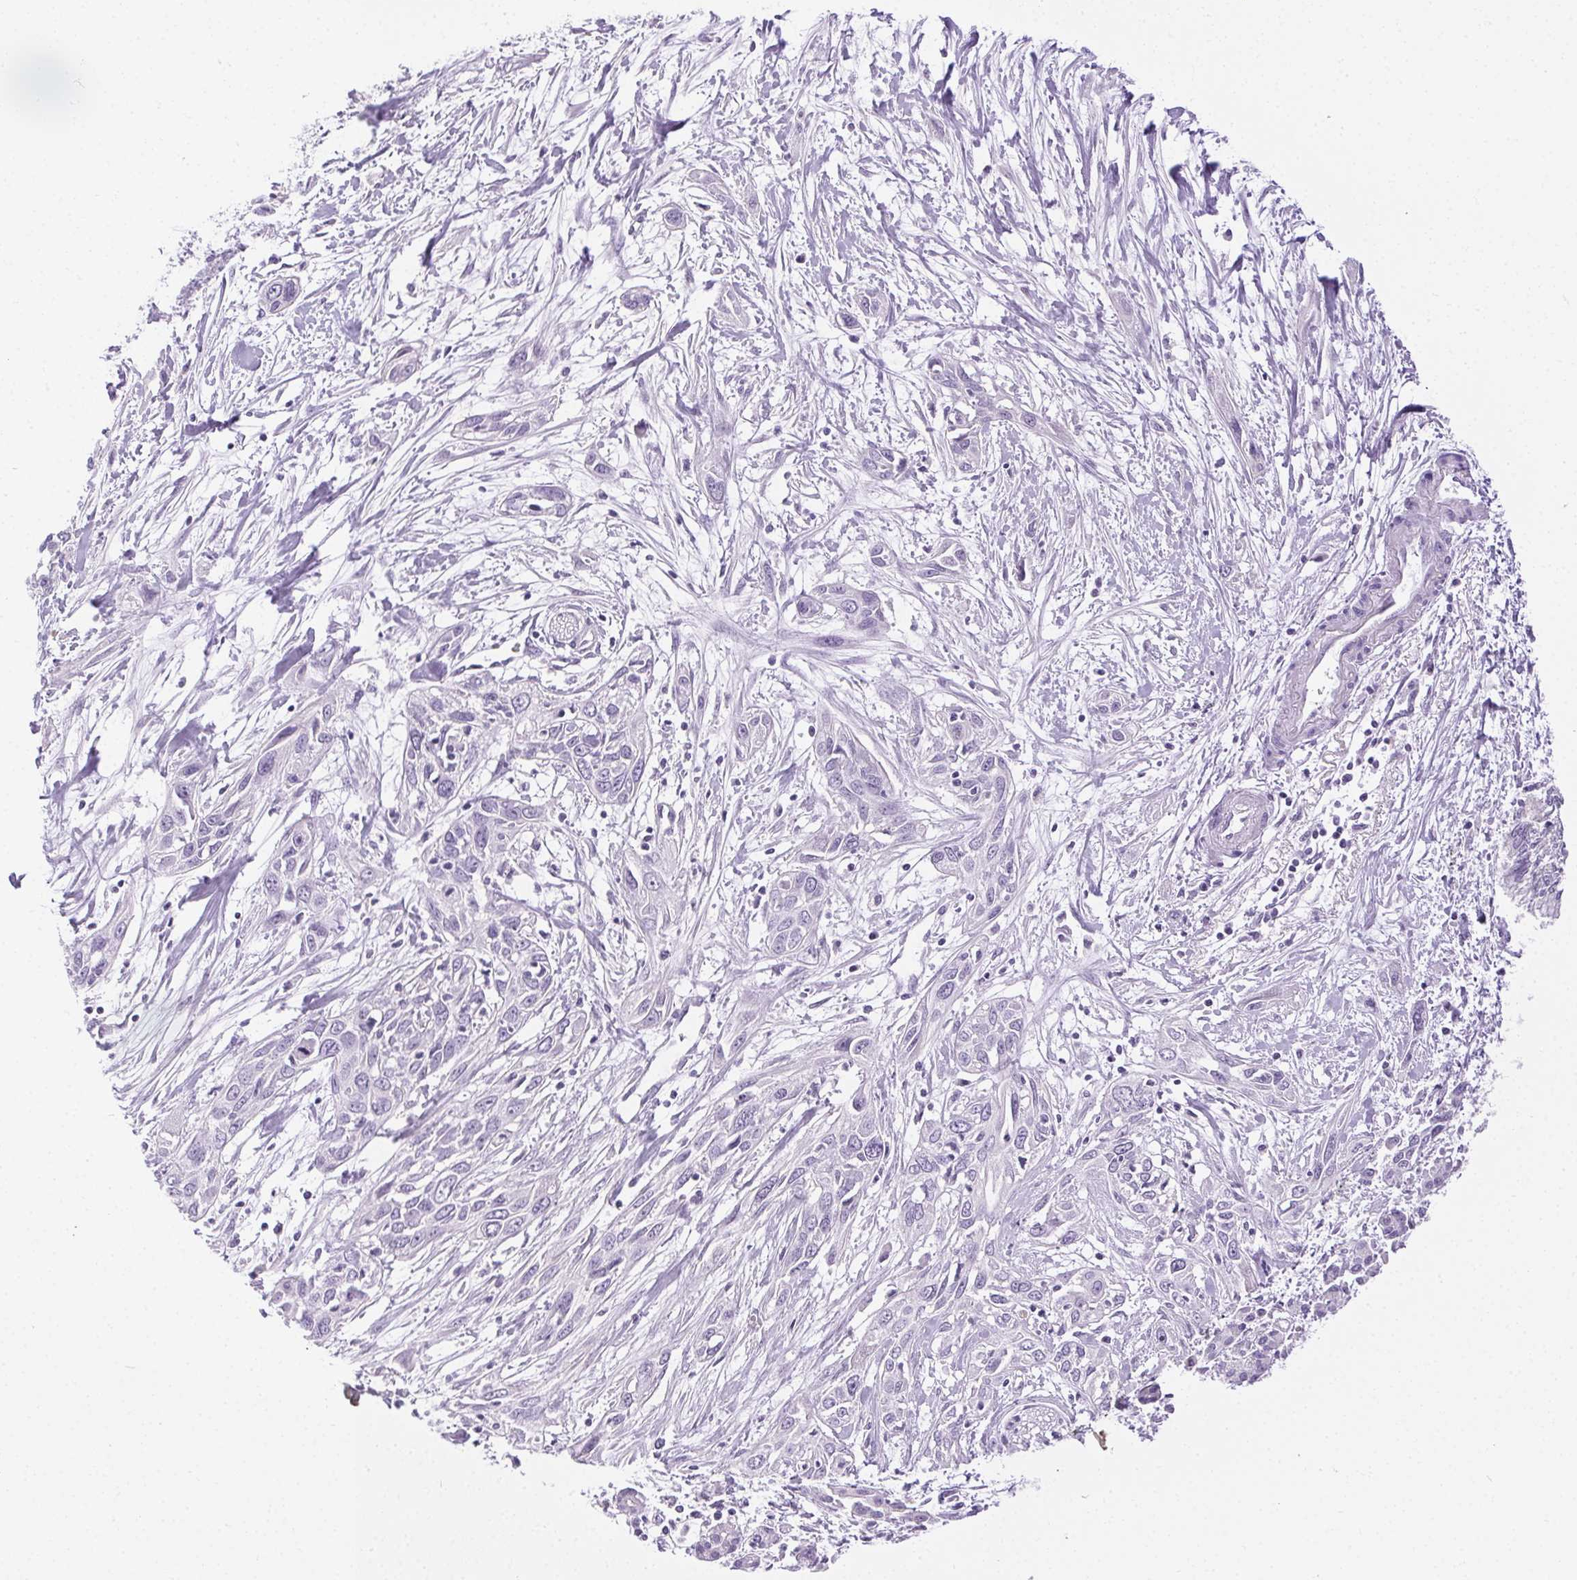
{"staining": {"intensity": "negative", "quantity": "none", "location": "none"}, "tissue": "pancreatic cancer", "cell_type": "Tumor cells", "image_type": "cancer", "snomed": [{"axis": "morphology", "description": "Adenocarcinoma, NOS"}, {"axis": "topography", "description": "Pancreas"}], "caption": "Immunohistochemistry image of neoplastic tissue: pancreatic cancer (adenocarcinoma) stained with DAB (3,3'-diaminobenzidine) shows no significant protein expression in tumor cells.", "gene": "C20orf85", "patient": {"sex": "female", "age": 55}}